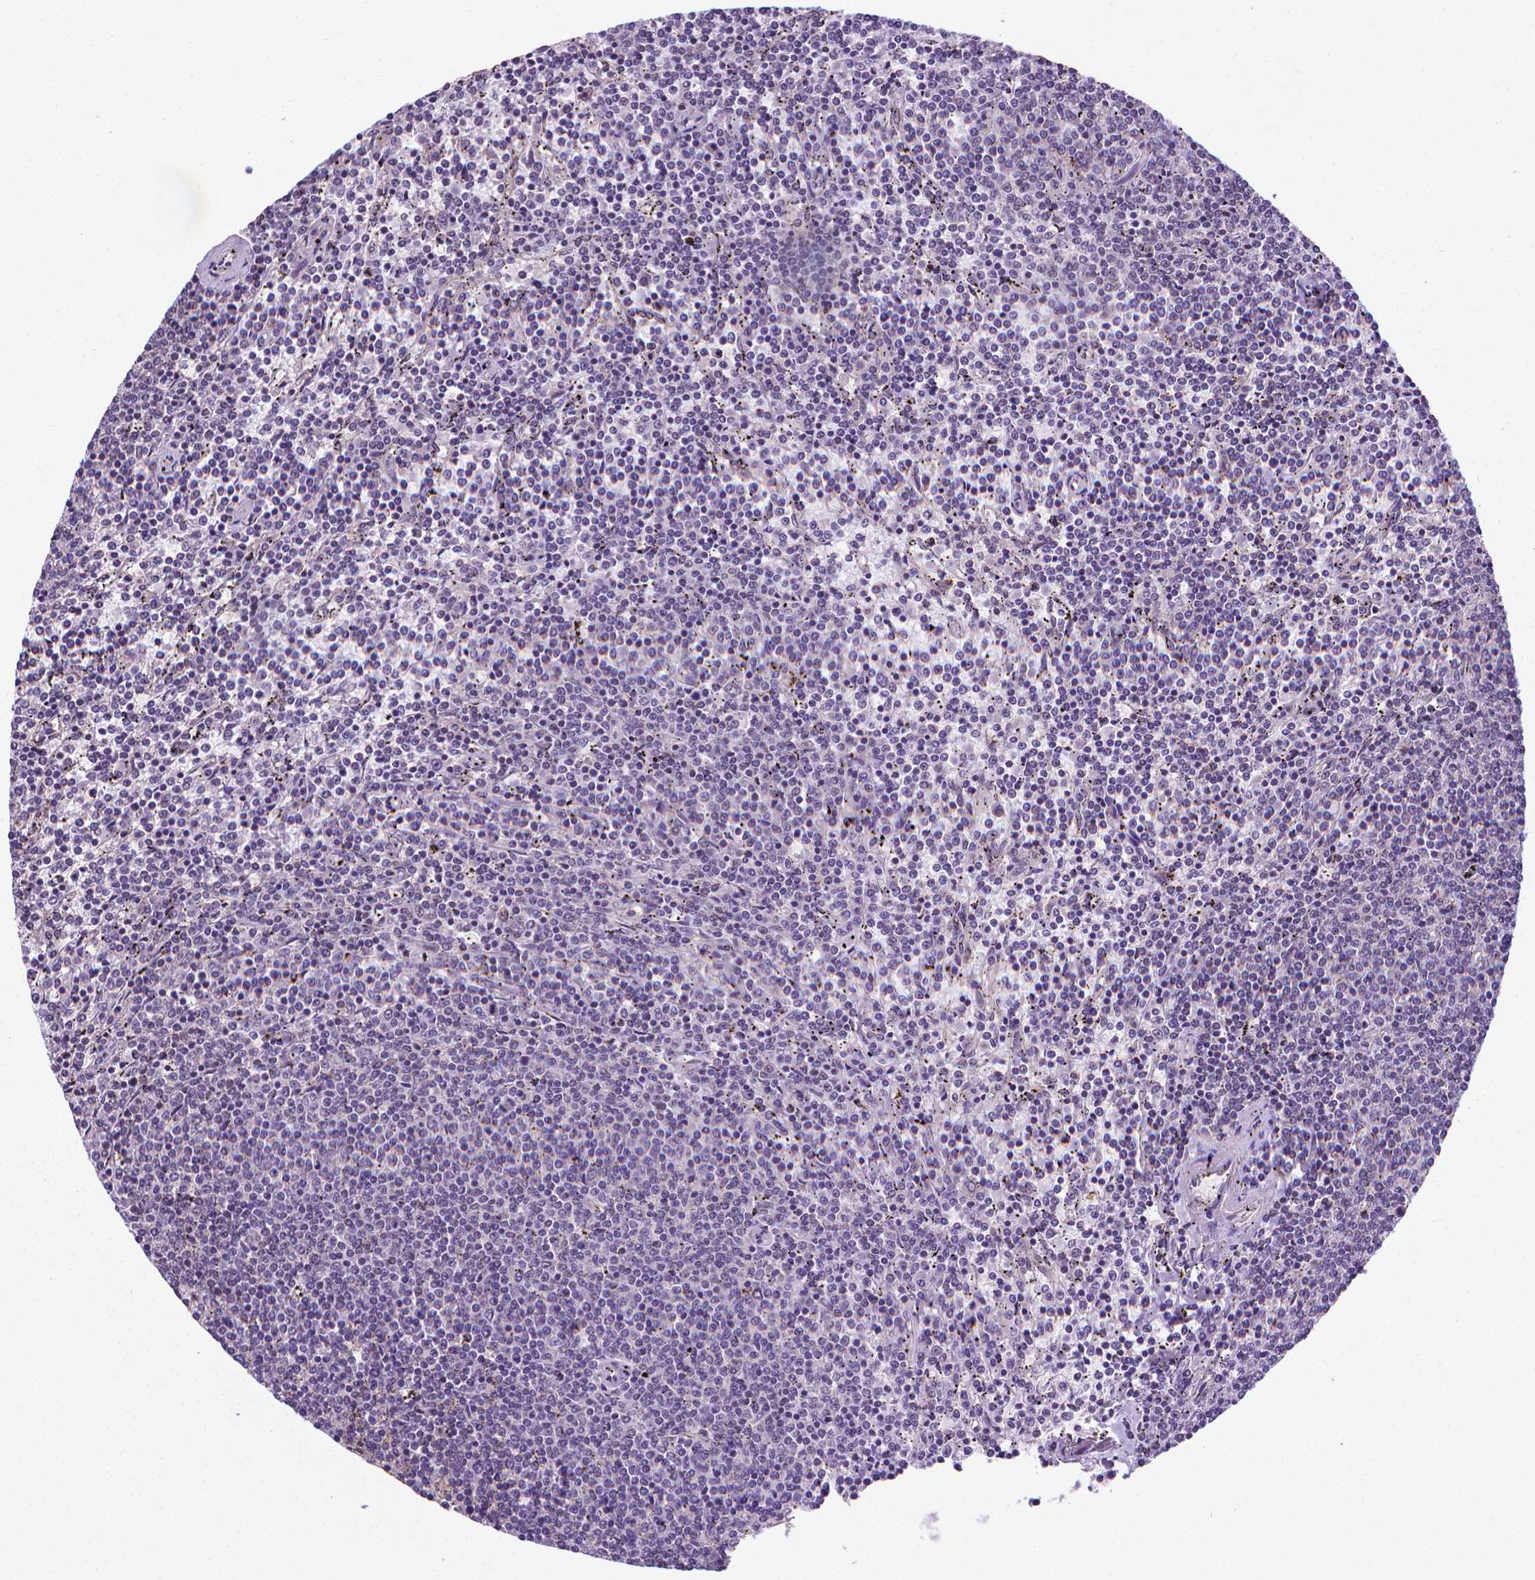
{"staining": {"intensity": "negative", "quantity": "none", "location": "none"}, "tissue": "lymphoma", "cell_type": "Tumor cells", "image_type": "cancer", "snomed": [{"axis": "morphology", "description": "Malignant lymphoma, non-Hodgkin's type, Low grade"}, {"axis": "topography", "description": "Spleen"}], "caption": "Image shows no protein expression in tumor cells of malignant lymphoma, non-Hodgkin's type (low-grade) tissue.", "gene": "GPR63", "patient": {"sex": "female", "age": 50}}